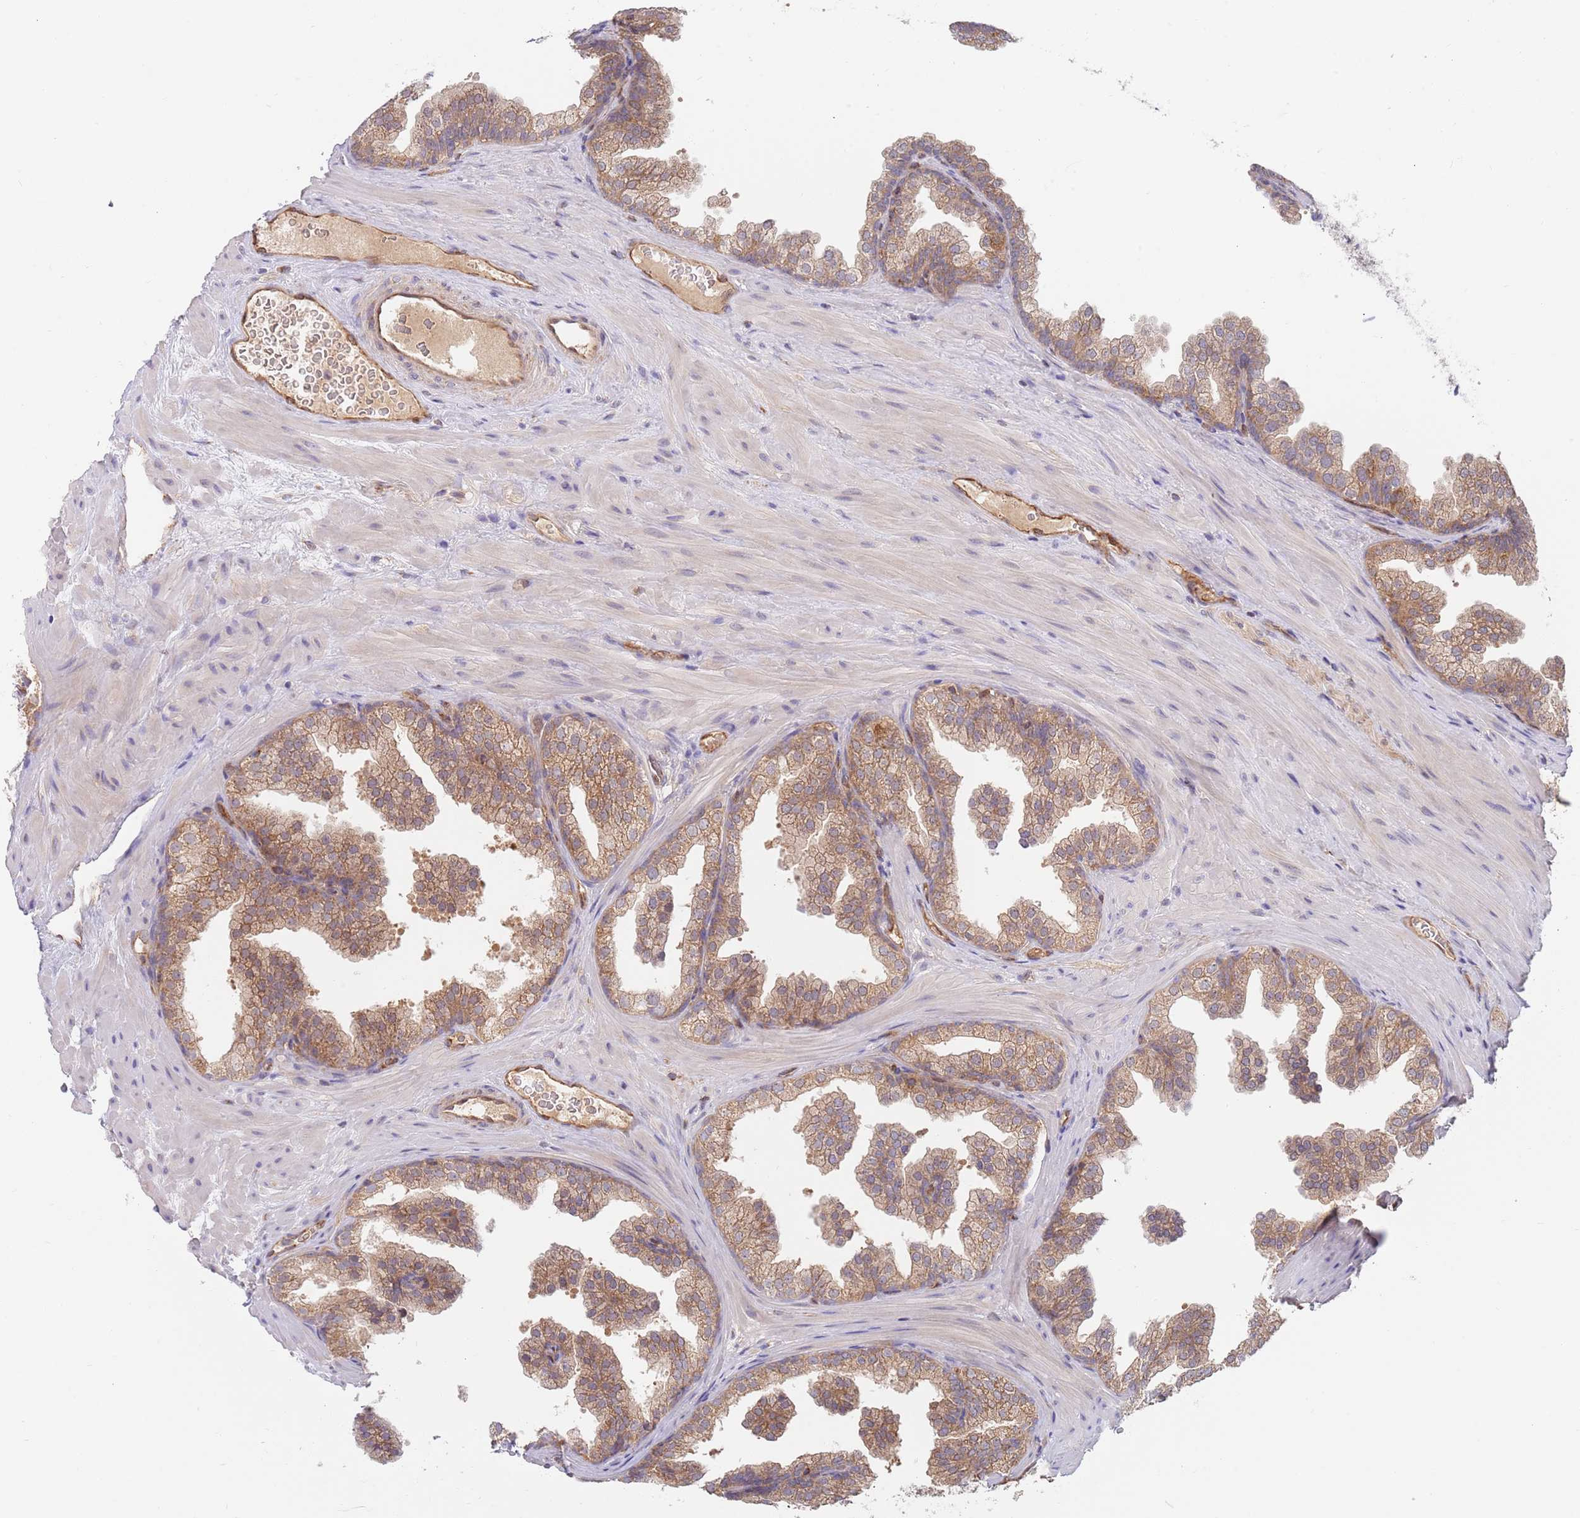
{"staining": {"intensity": "moderate", "quantity": ">75%", "location": "cytoplasmic/membranous"}, "tissue": "prostate", "cell_type": "Glandular cells", "image_type": "normal", "snomed": [{"axis": "morphology", "description": "Normal tissue, NOS"}, {"axis": "topography", "description": "Prostate"}], "caption": "This micrograph shows immunohistochemistry staining of normal prostate, with medium moderate cytoplasmic/membranous positivity in about >75% of glandular cells.", "gene": "GUK1", "patient": {"sex": "male", "age": 37}}